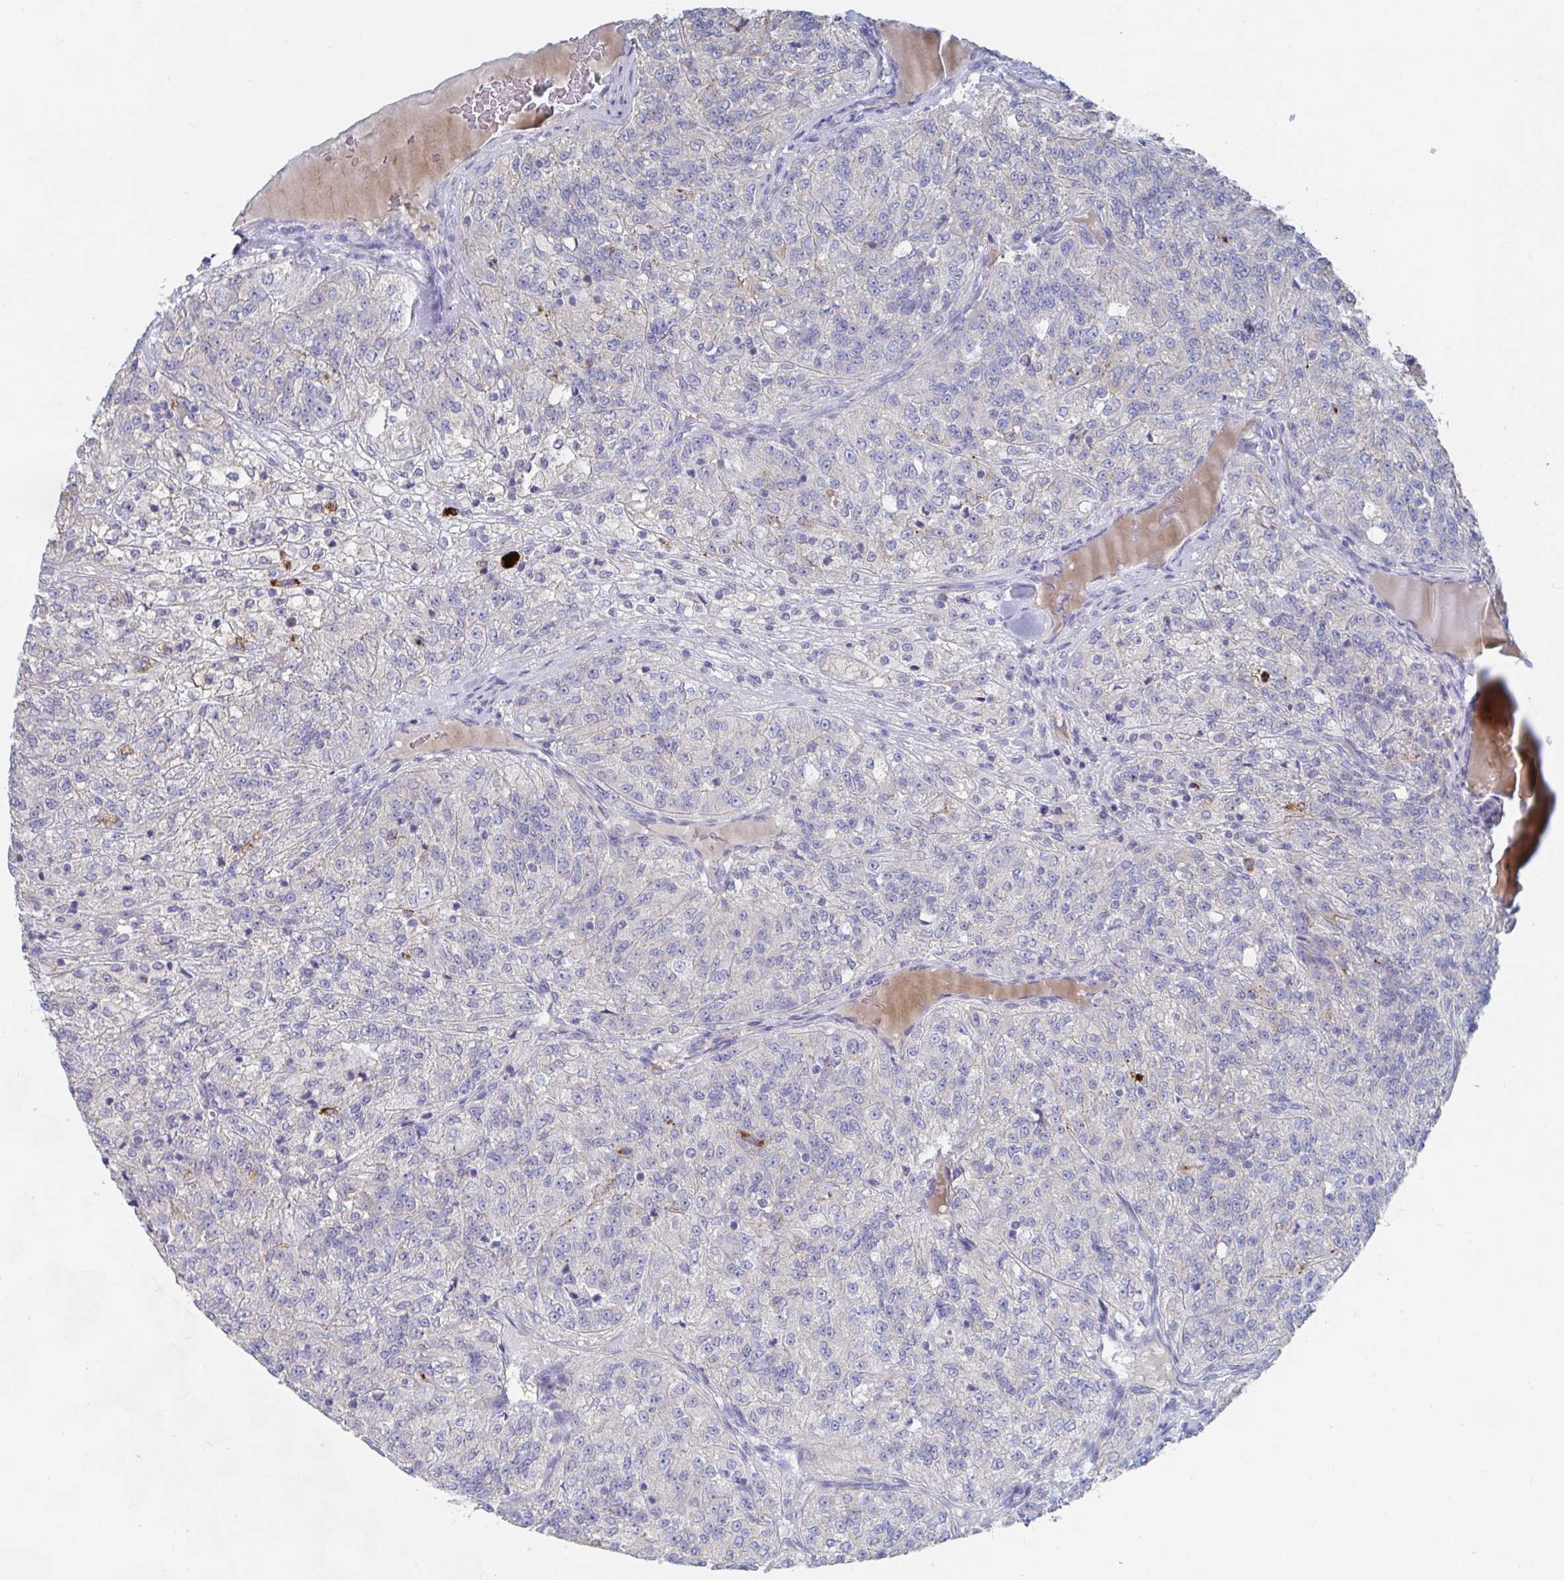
{"staining": {"intensity": "negative", "quantity": "none", "location": "none"}, "tissue": "renal cancer", "cell_type": "Tumor cells", "image_type": "cancer", "snomed": [{"axis": "morphology", "description": "Adenocarcinoma, NOS"}, {"axis": "topography", "description": "Kidney"}], "caption": "Immunohistochemical staining of human adenocarcinoma (renal) exhibits no significant positivity in tumor cells.", "gene": "KCNK5", "patient": {"sex": "female", "age": 63}}